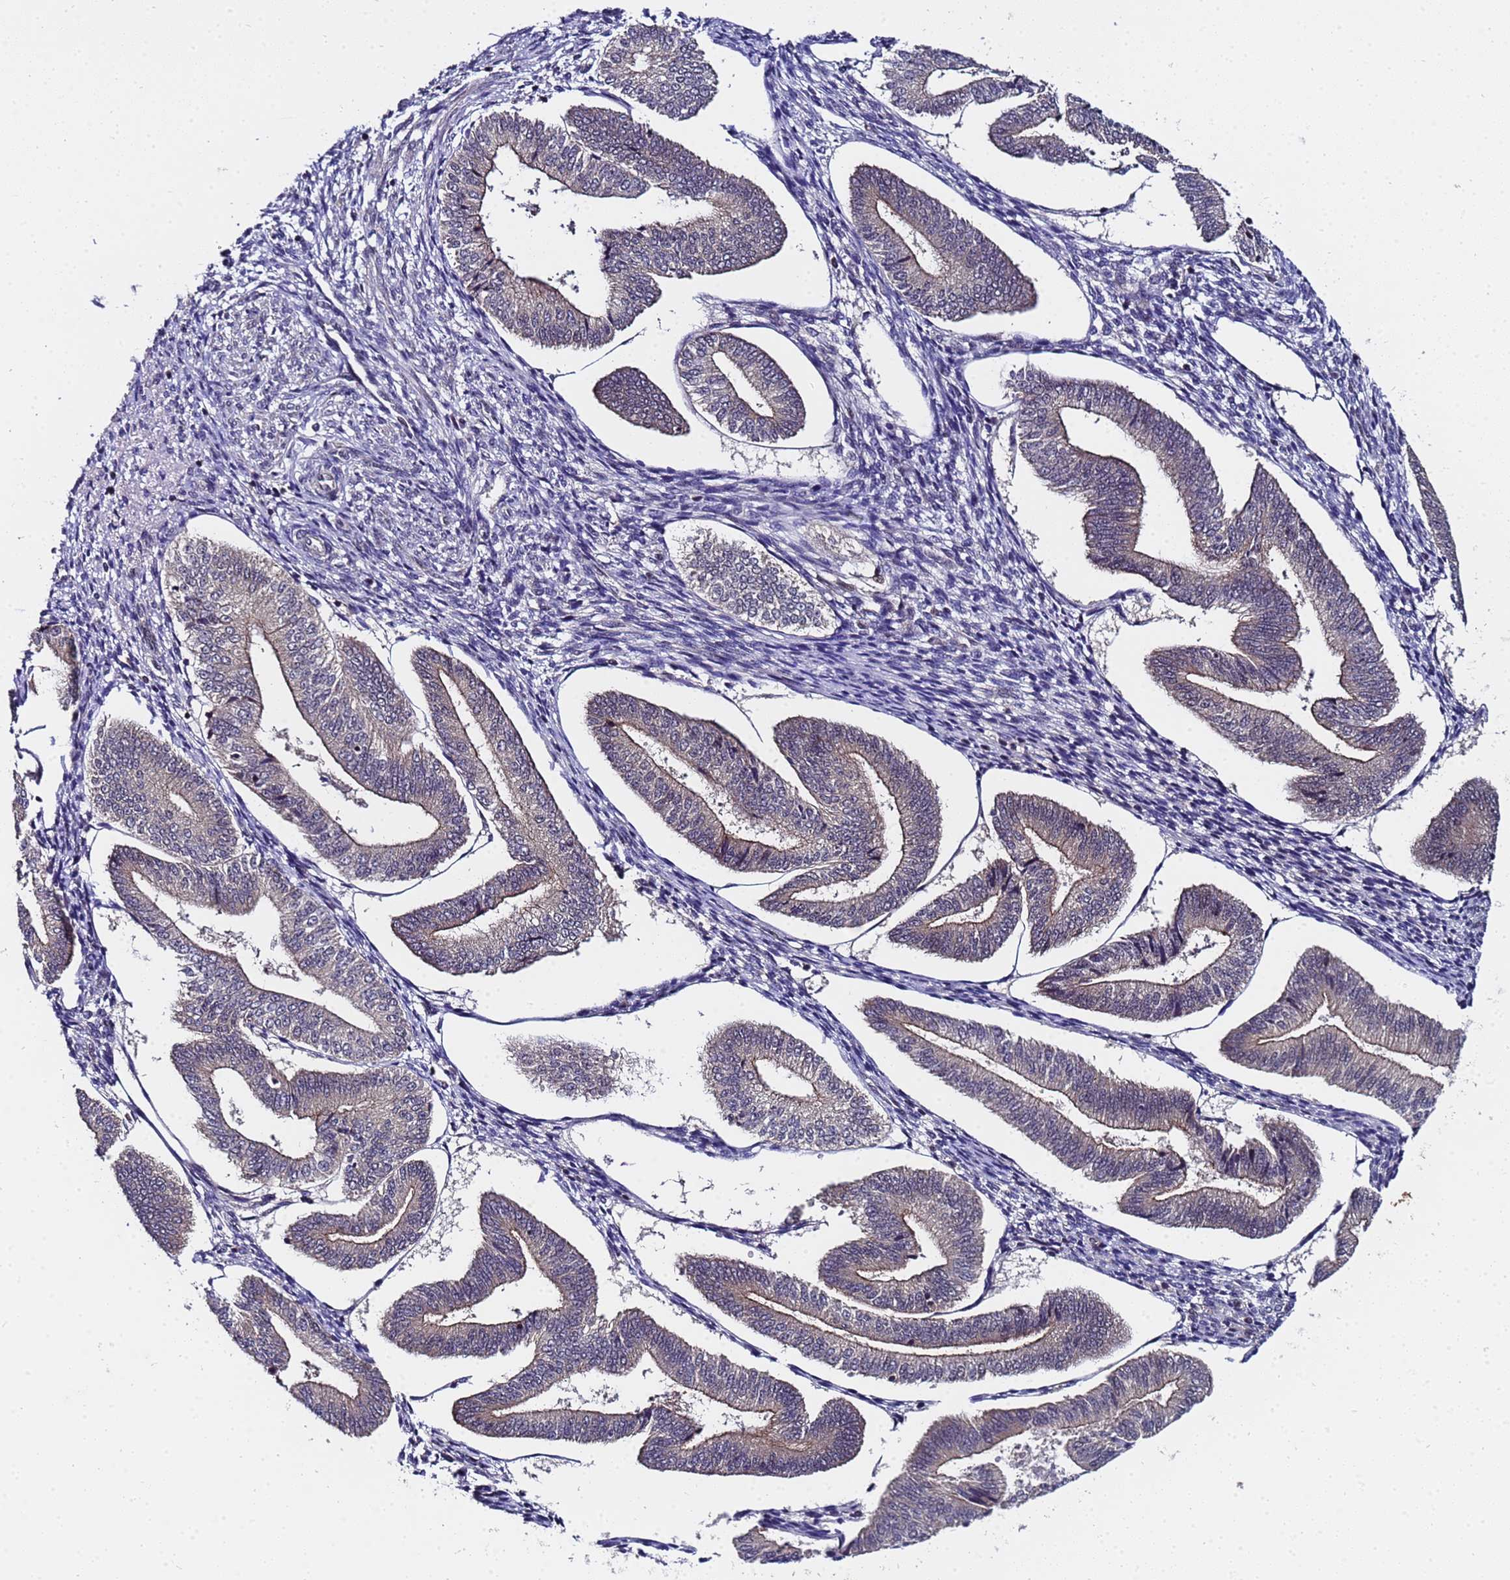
{"staining": {"intensity": "negative", "quantity": "none", "location": "none"}, "tissue": "endometrium", "cell_type": "Cells in endometrial stroma", "image_type": "normal", "snomed": [{"axis": "morphology", "description": "Normal tissue, NOS"}, {"axis": "topography", "description": "Endometrium"}], "caption": "Immunohistochemistry (IHC) of normal human endometrium reveals no staining in cells in endometrial stroma.", "gene": "ANAPC13", "patient": {"sex": "female", "age": 34}}